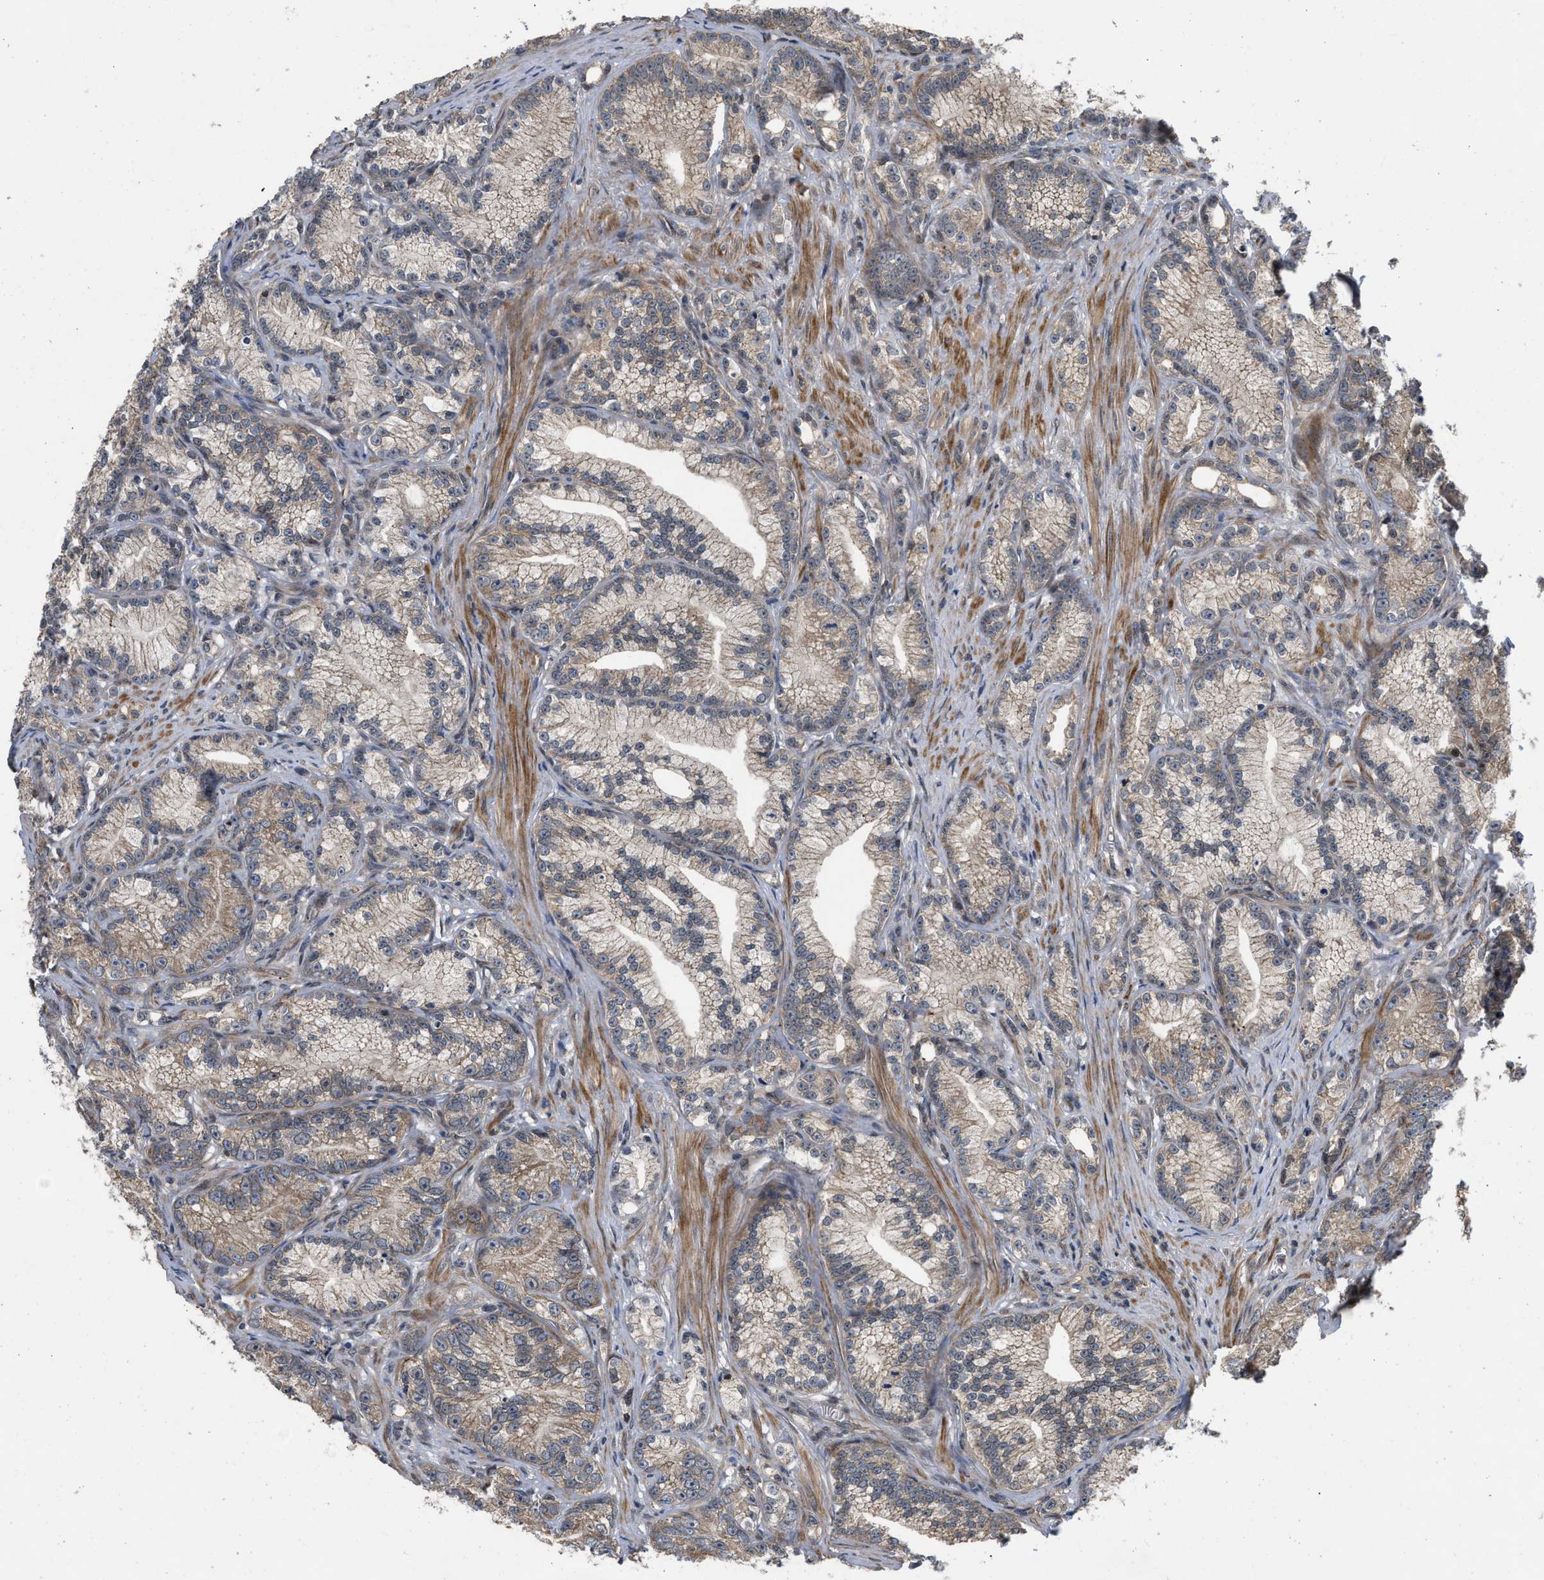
{"staining": {"intensity": "weak", "quantity": "25%-75%", "location": "cytoplasmic/membranous"}, "tissue": "prostate cancer", "cell_type": "Tumor cells", "image_type": "cancer", "snomed": [{"axis": "morphology", "description": "Adenocarcinoma, Low grade"}, {"axis": "topography", "description": "Prostate"}], "caption": "The image demonstrates staining of prostate cancer, revealing weak cytoplasmic/membranous protein staining (brown color) within tumor cells.", "gene": "PRDM14", "patient": {"sex": "male", "age": 89}}